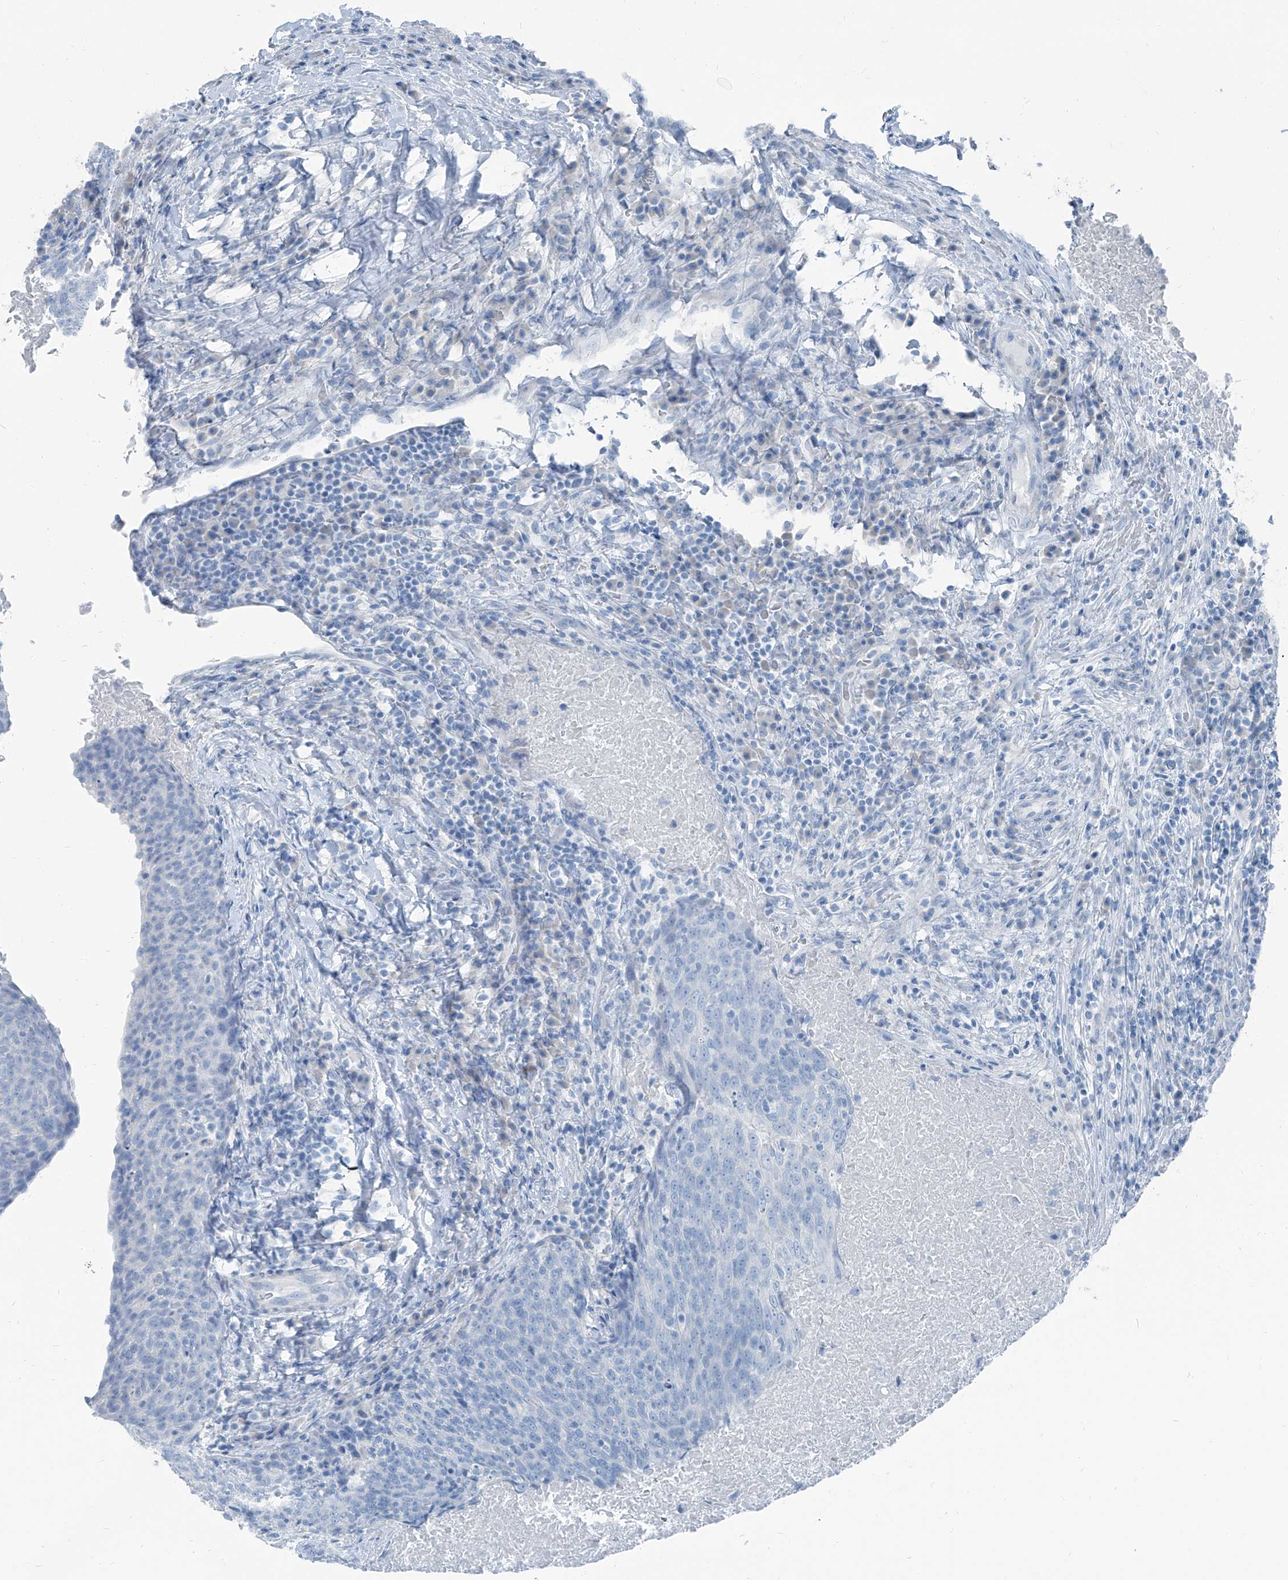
{"staining": {"intensity": "negative", "quantity": "none", "location": "none"}, "tissue": "head and neck cancer", "cell_type": "Tumor cells", "image_type": "cancer", "snomed": [{"axis": "morphology", "description": "Squamous cell carcinoma, NOS"}, {"axis": "morphology", "description": "Squamous cell carcinoma, metastatic, NOS"}, {"axis": "topography", "description": "Lymph node"}, {"axis": "topography", "description": "Head-Neck"}], "caption": "Immunohistochemical staining of head and neck squamous cell carcinoma shows no significant positivity in tumor cells.", "gene": "RGN", "patient": {"sex": "male", "age": 62}}